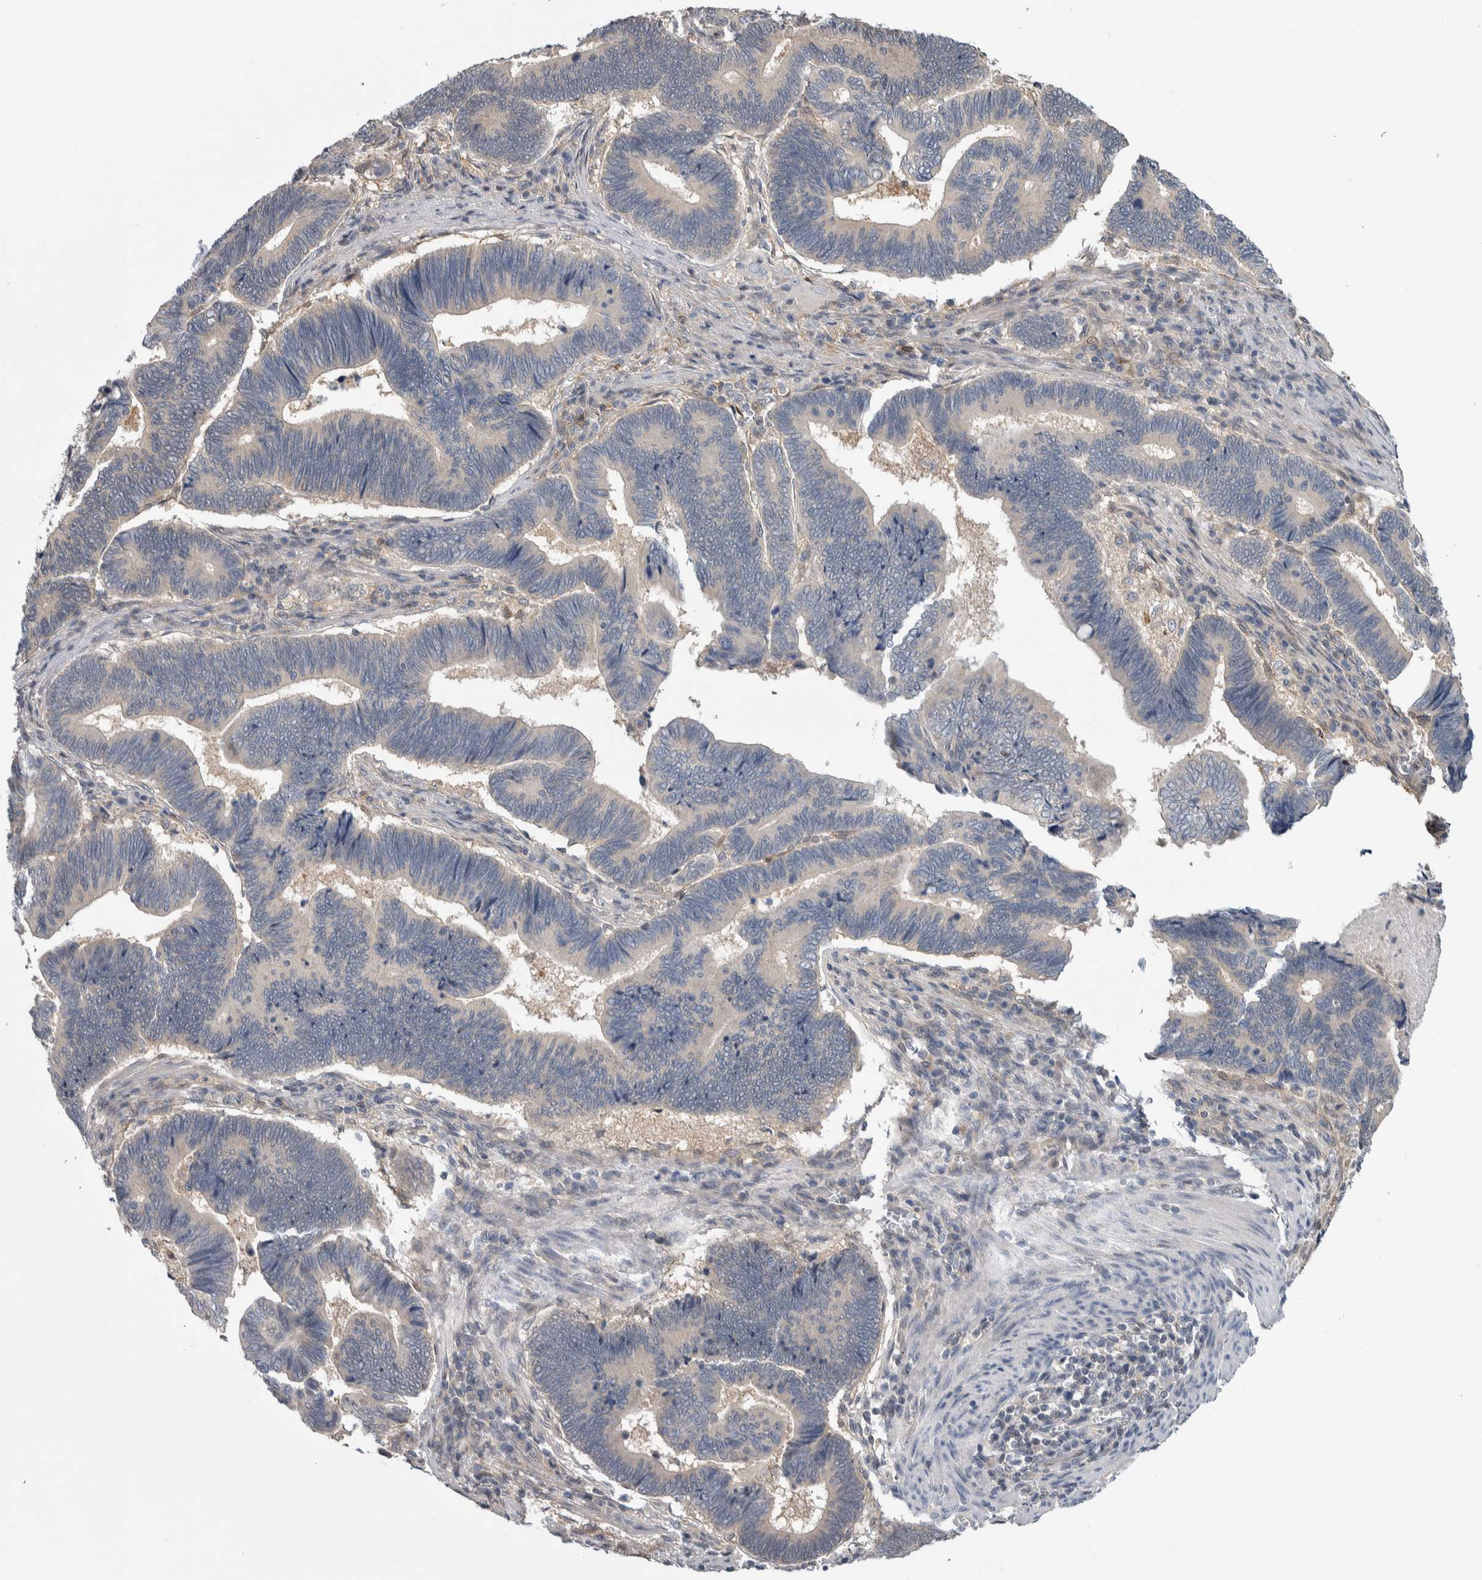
{"staining": {"intensity": "negative", "quantity": "none", "location": "none"}, "tissue": "pancreatic cancer", "cell_type": "Tumor cells", "image_type": "cancer", "snomed": [{"axis": "morphology", "description": "Adenocarcinoma, NOS"}, {"axis": "topography", "description": "Pancreas"}], "caption": "Immunohistochemistry (IHC) micrograph of neoplastic tissue: pancreatic cancer (adenocarcinoma) stained with DAB demonstrates no significant protein positivity in tumor cells.", "gene": "TAX1BP1", "patient": {"sex": "female", "age": 70}}